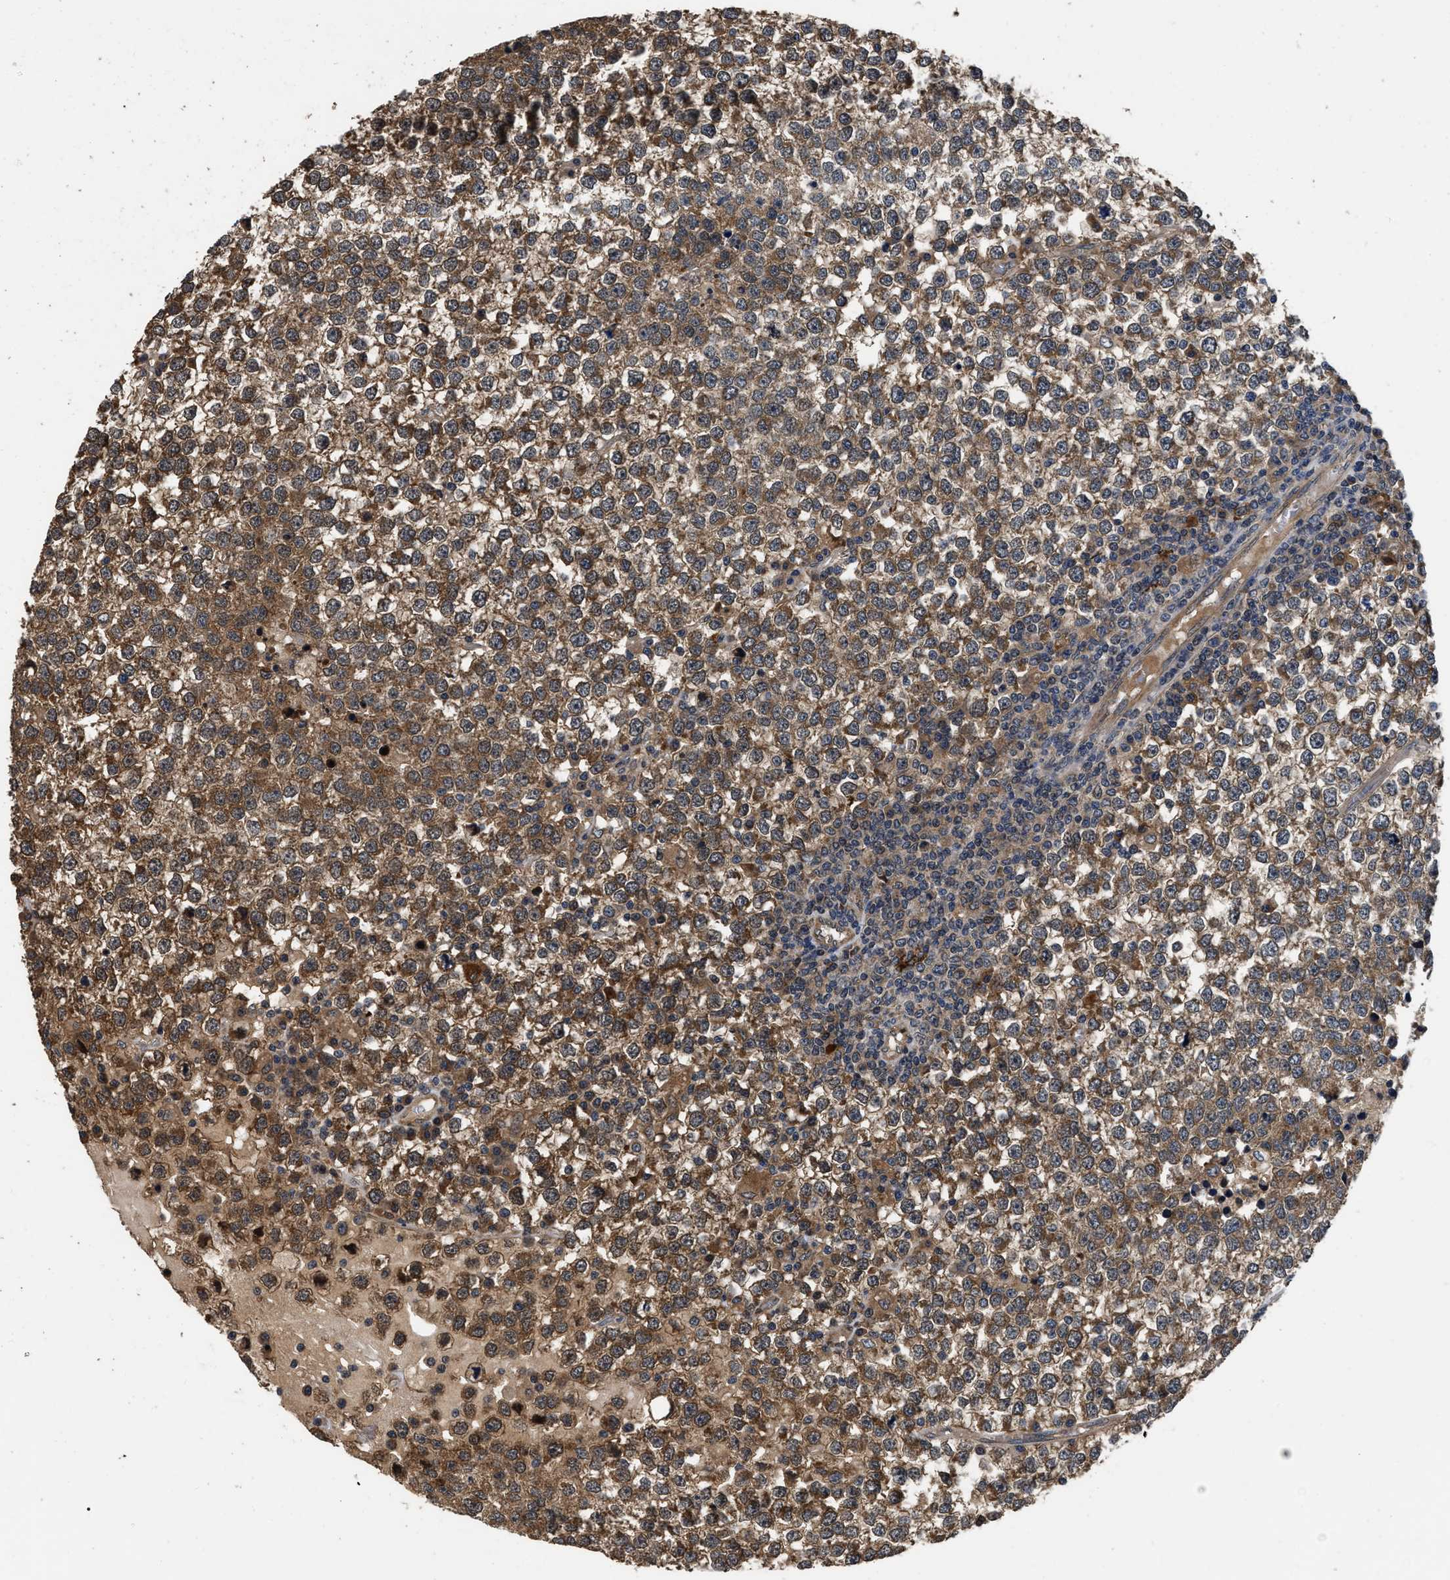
{"staining": {"intensity": "strong", "quantity": ">75%", "location": "cytoplasmic/membranous"}, "tissue": "testis cancer", "cell_type": "Tumor cells", "image_type": "cancer", "snomed": [{"axis": "morphology", "description": "Seminoma, NOS"}, {"axis": "topography", "description": "Testis"}], "caption": "This micrograph demonstrates immunohistochemistry staining of human testis cancer, with high strong cytoplasmic/membranous staining in about >75% of tumor cells.", "gene": "PPWD1", "patient": {"sex": "male", "age": 65}}